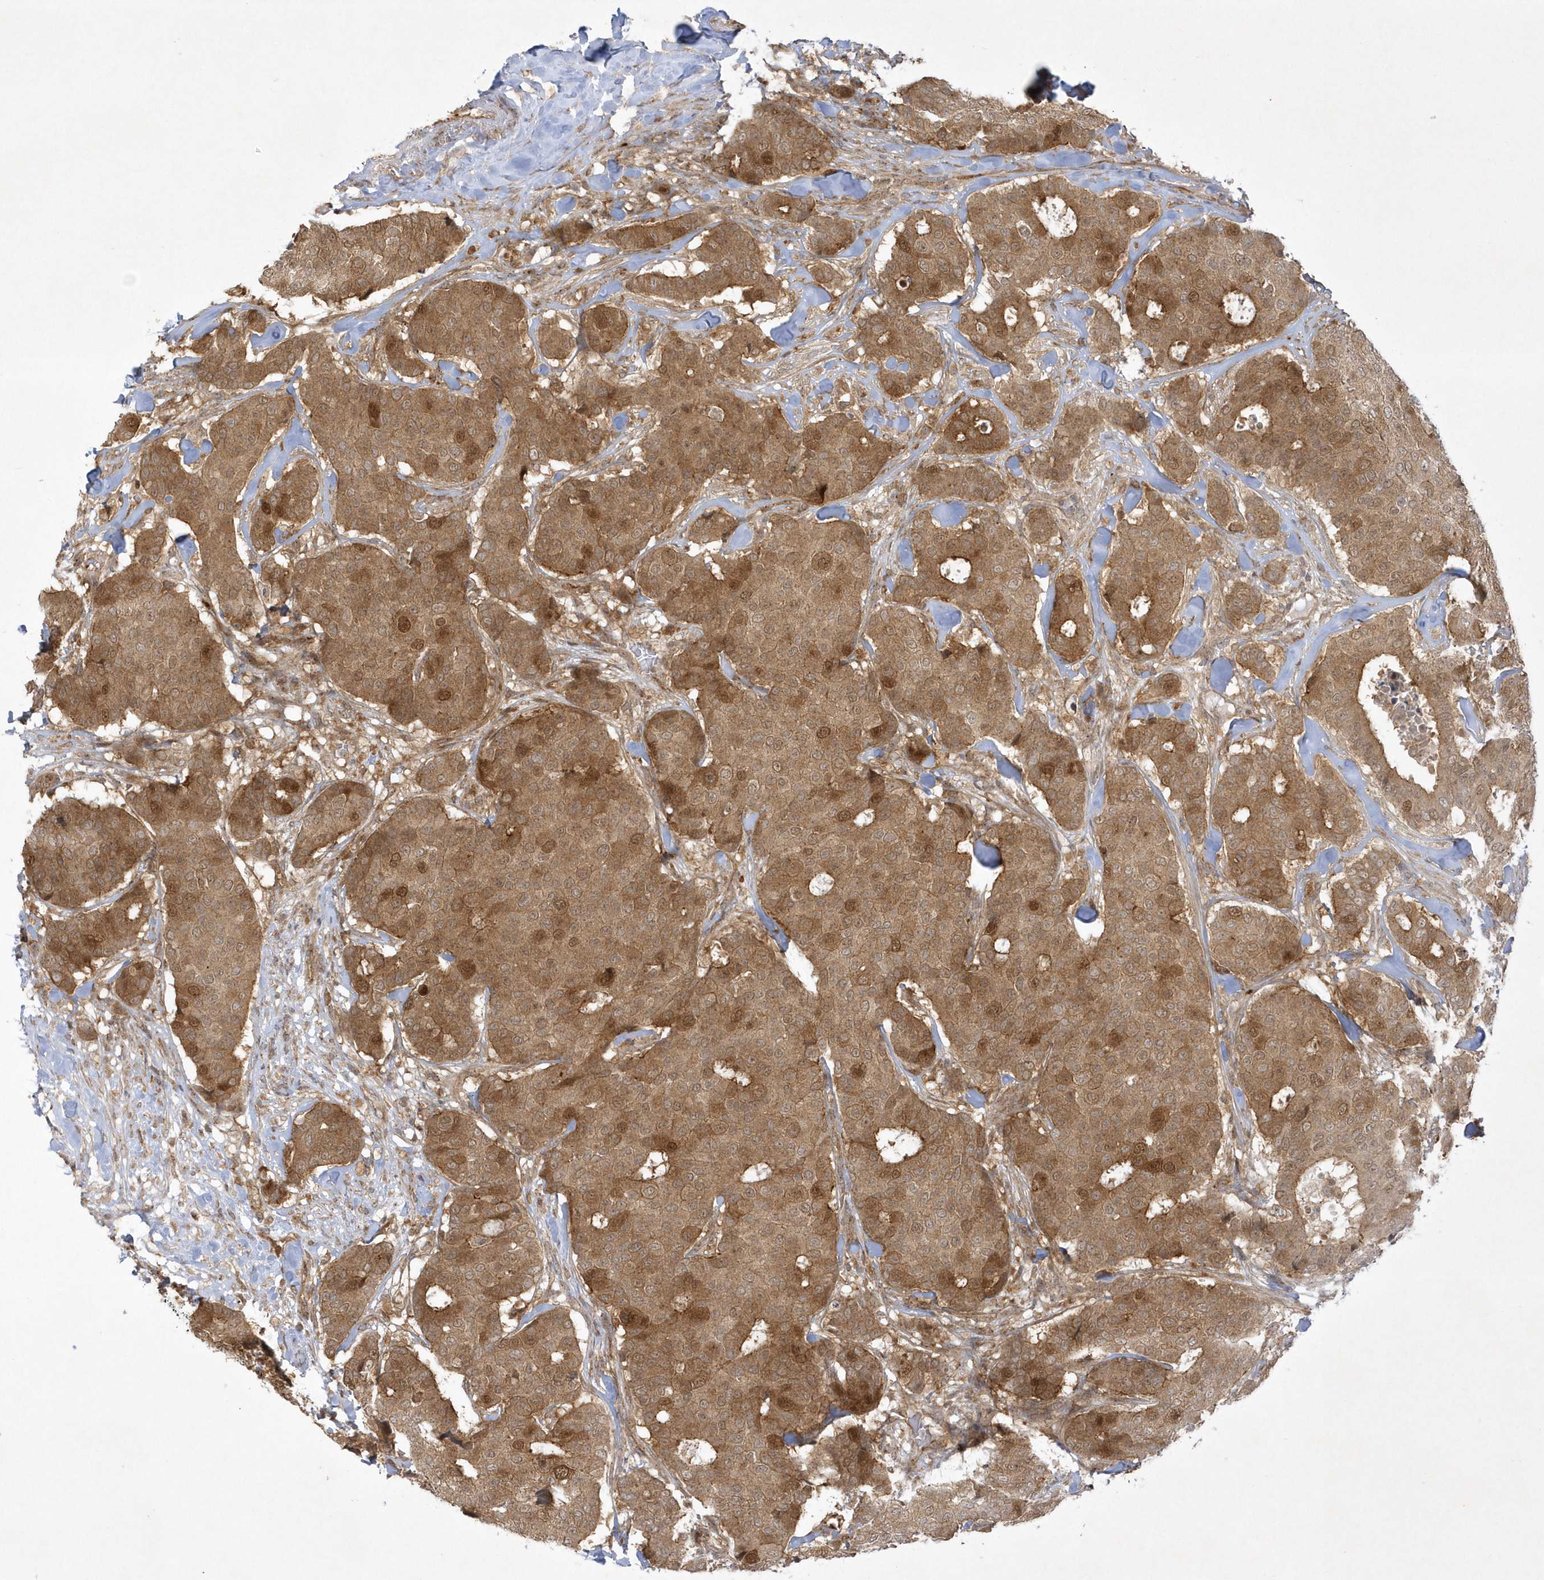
{"staining": {"intensity": "moderate", "quantity": ">75%", "location": "cytoplasmic/membranous,nuclear"}, "tissue": "breast cancer", "cell_type": "Tumor cells", "image_type": "cancer", "snomed": [{"axis": "morphology", "description": "Duct carcinoma"}, {"axis": "topography", "description": "Breast"}], "caption": "Immunohistochemical staining of human breast infiltrating ductal carcinoma shows moderate cytoplasmic/membranous and nuclear protein staining in approximately >75% of tumor cells.", "gene": "NAF1", "patient": {"sex": "female", "age": 75}}